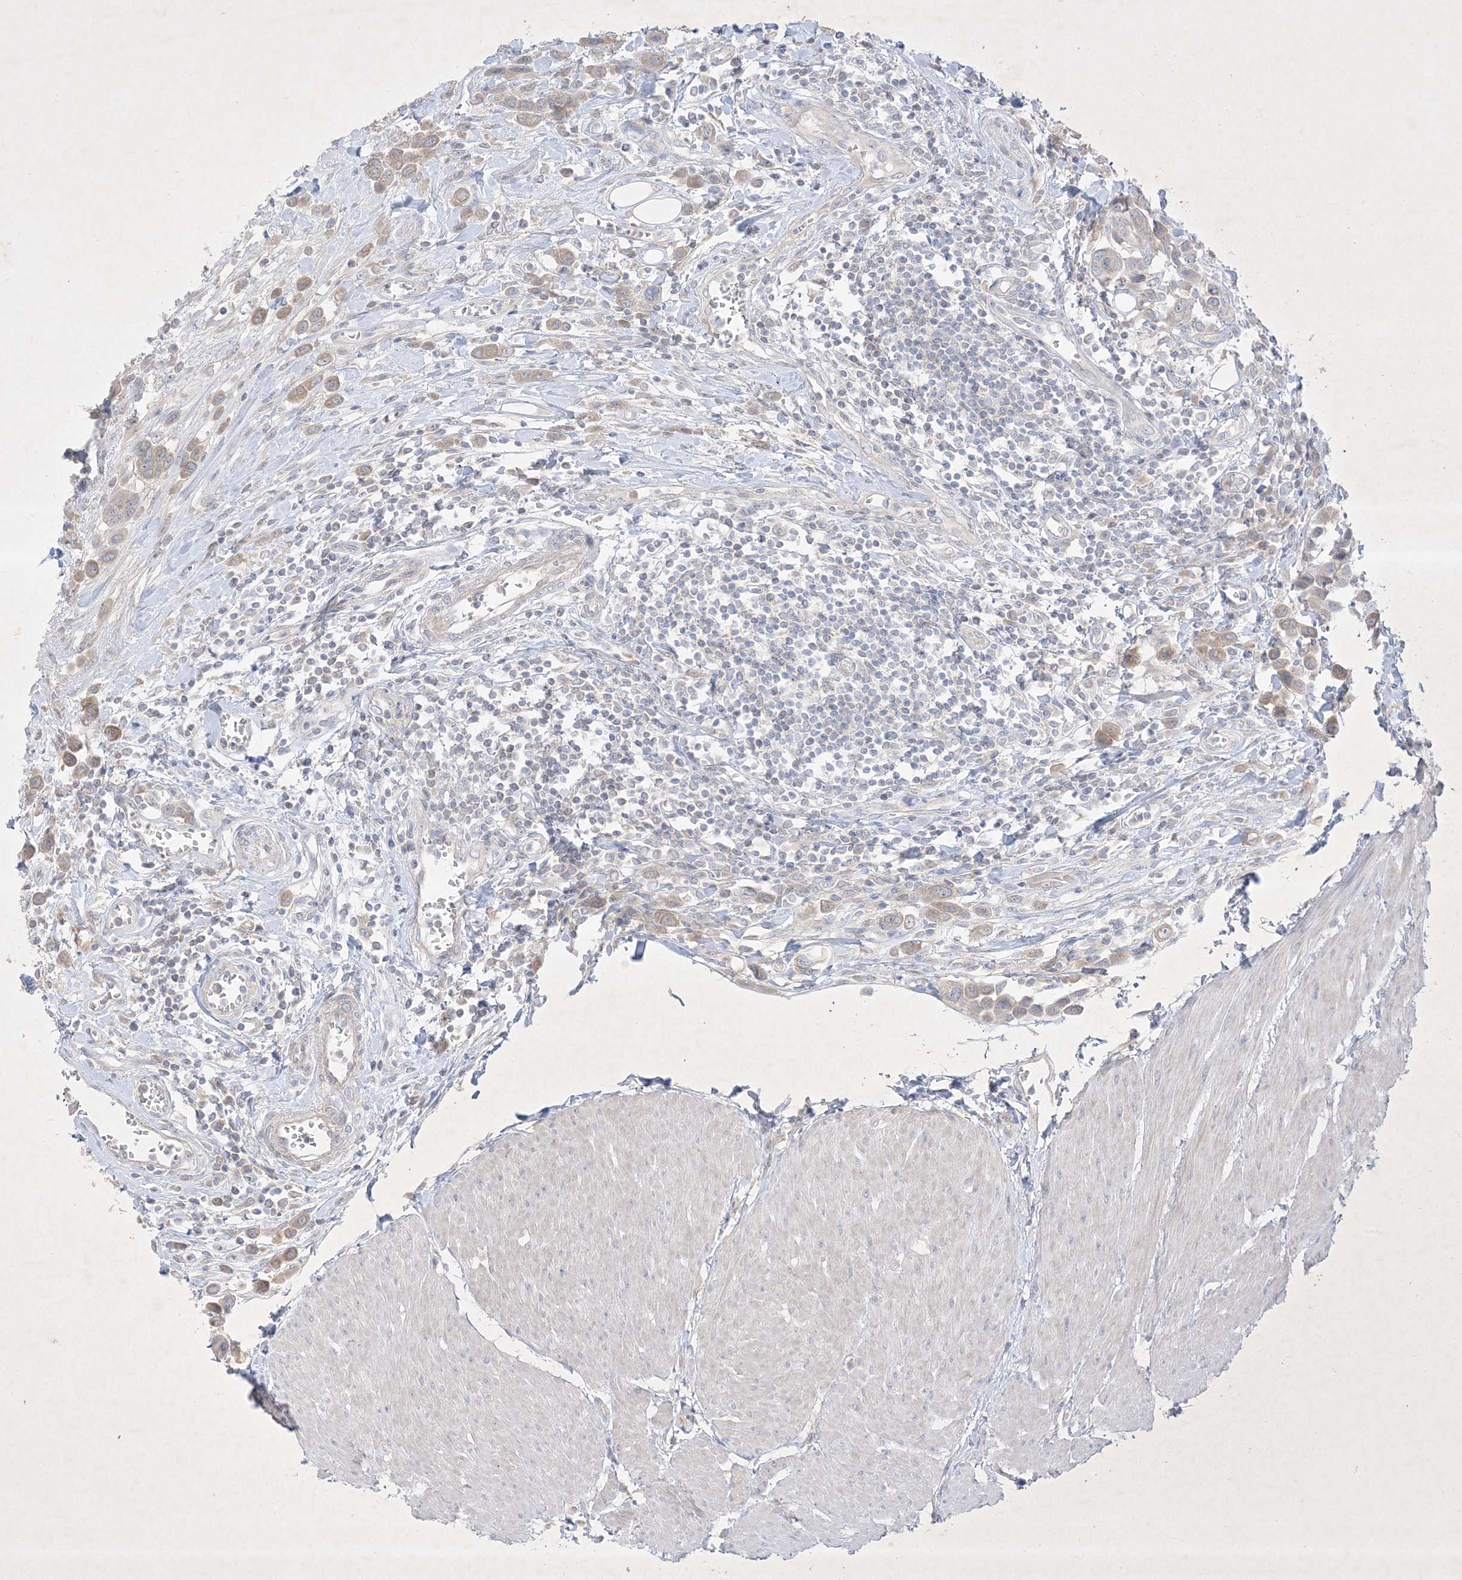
{"staining": {"intensity": "weak", "quantity": "25%-75%", "location": "cytoplasmic/membranous"}, "tissue": "urothelial cancer", "cell_type": "Tumor cells", "image_type": "cancer", "snomed": [{"axis": "morphology", "description": "Urothelial carcinoma, High grade"}, {"axis": "topography", "description": "Urinary bladder"}], "caption": "Immunohistochemical staining of human urothelial carcinoma (high-grade) shows low levels of weak cytoplasmic/membranous protein positivity in approximately 25%-75% of tumor cells.", "gene": "PLEKHA3", "patient": {"sex": "male", "age": 50}}